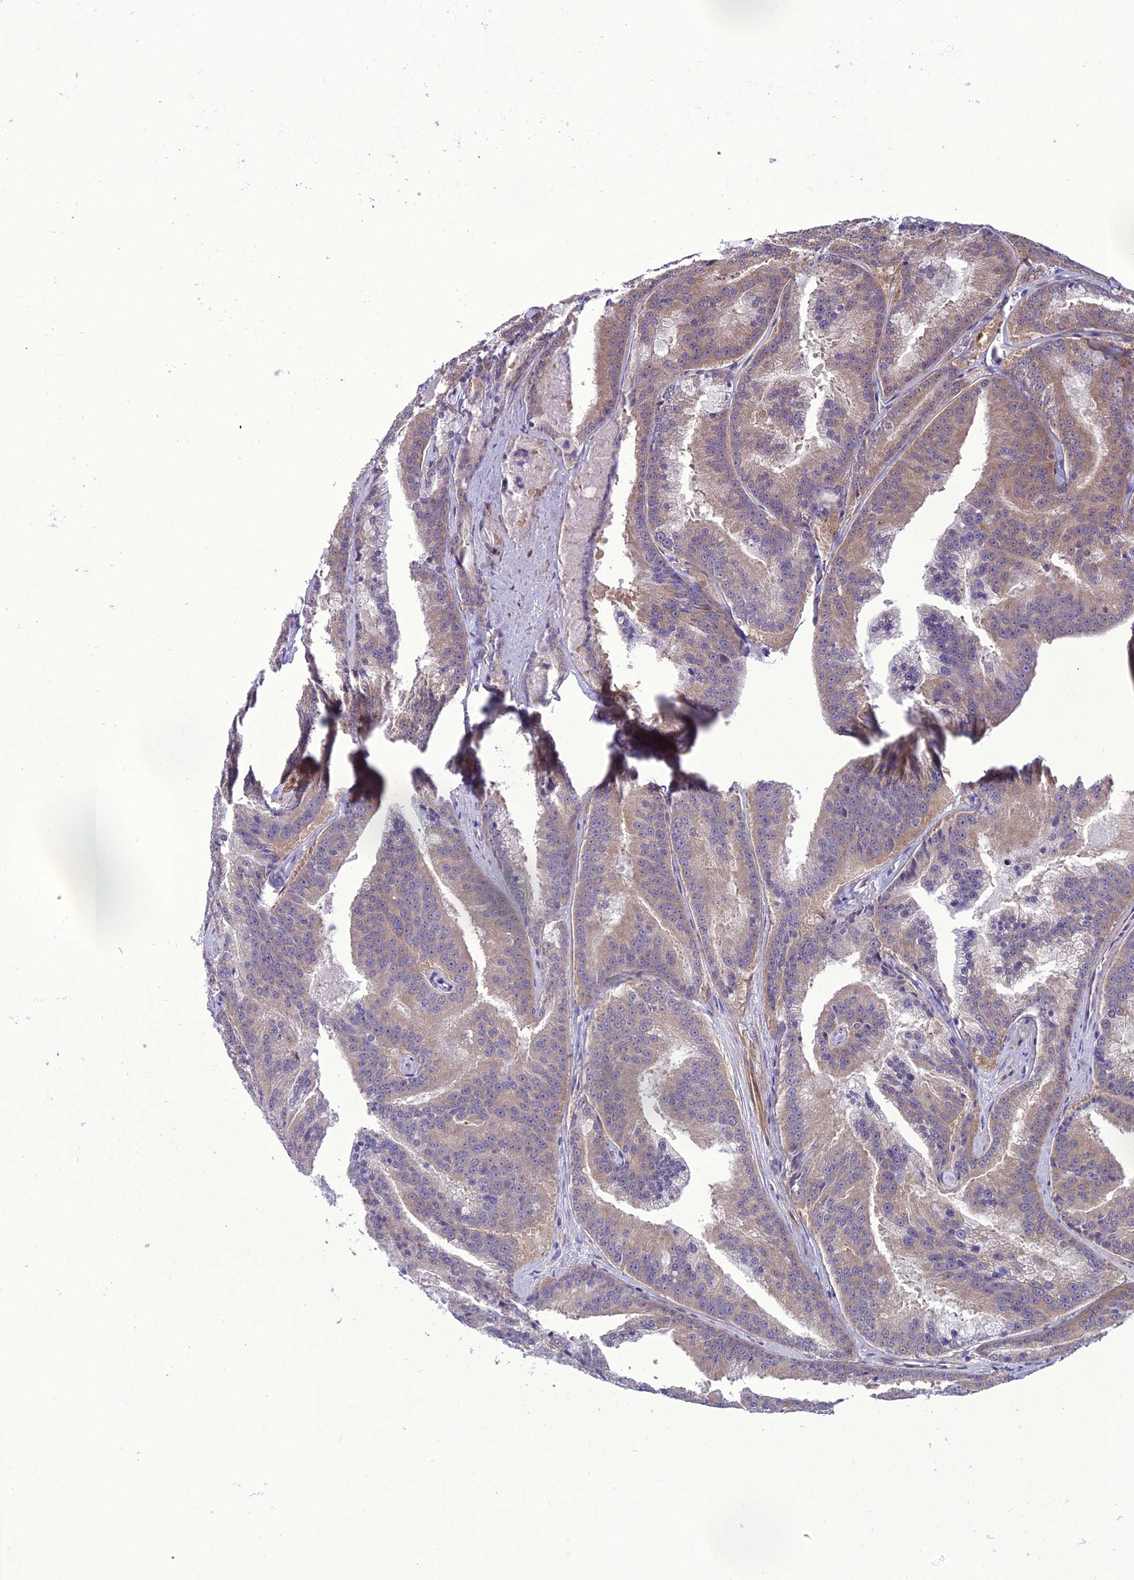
{"staining": {"intensity": "moderate", "quantity": ">75%", "location": "cytoplasmic/membranous"}, "tissue": "prostate cancer", "cell_type": "Tumor cells", "image_type": "cancer", "snomed": [{"axis": "morphology", "description": "Adenocarcinoma, High grade"}, {"axis": "topography", "description": "Prostate"}], "caption": "A brown stain highlights moderate cytoplasmic/membranous staining of a protein in adenocarcinoma (high-grade) (prostate) tumor cells. (DAB (3,3'-diaminobenzidine) = brown stain, brightfield microscopy at high magnification).", "gene": "GAB4", "patient": {"sex": "male", "age": 61}}